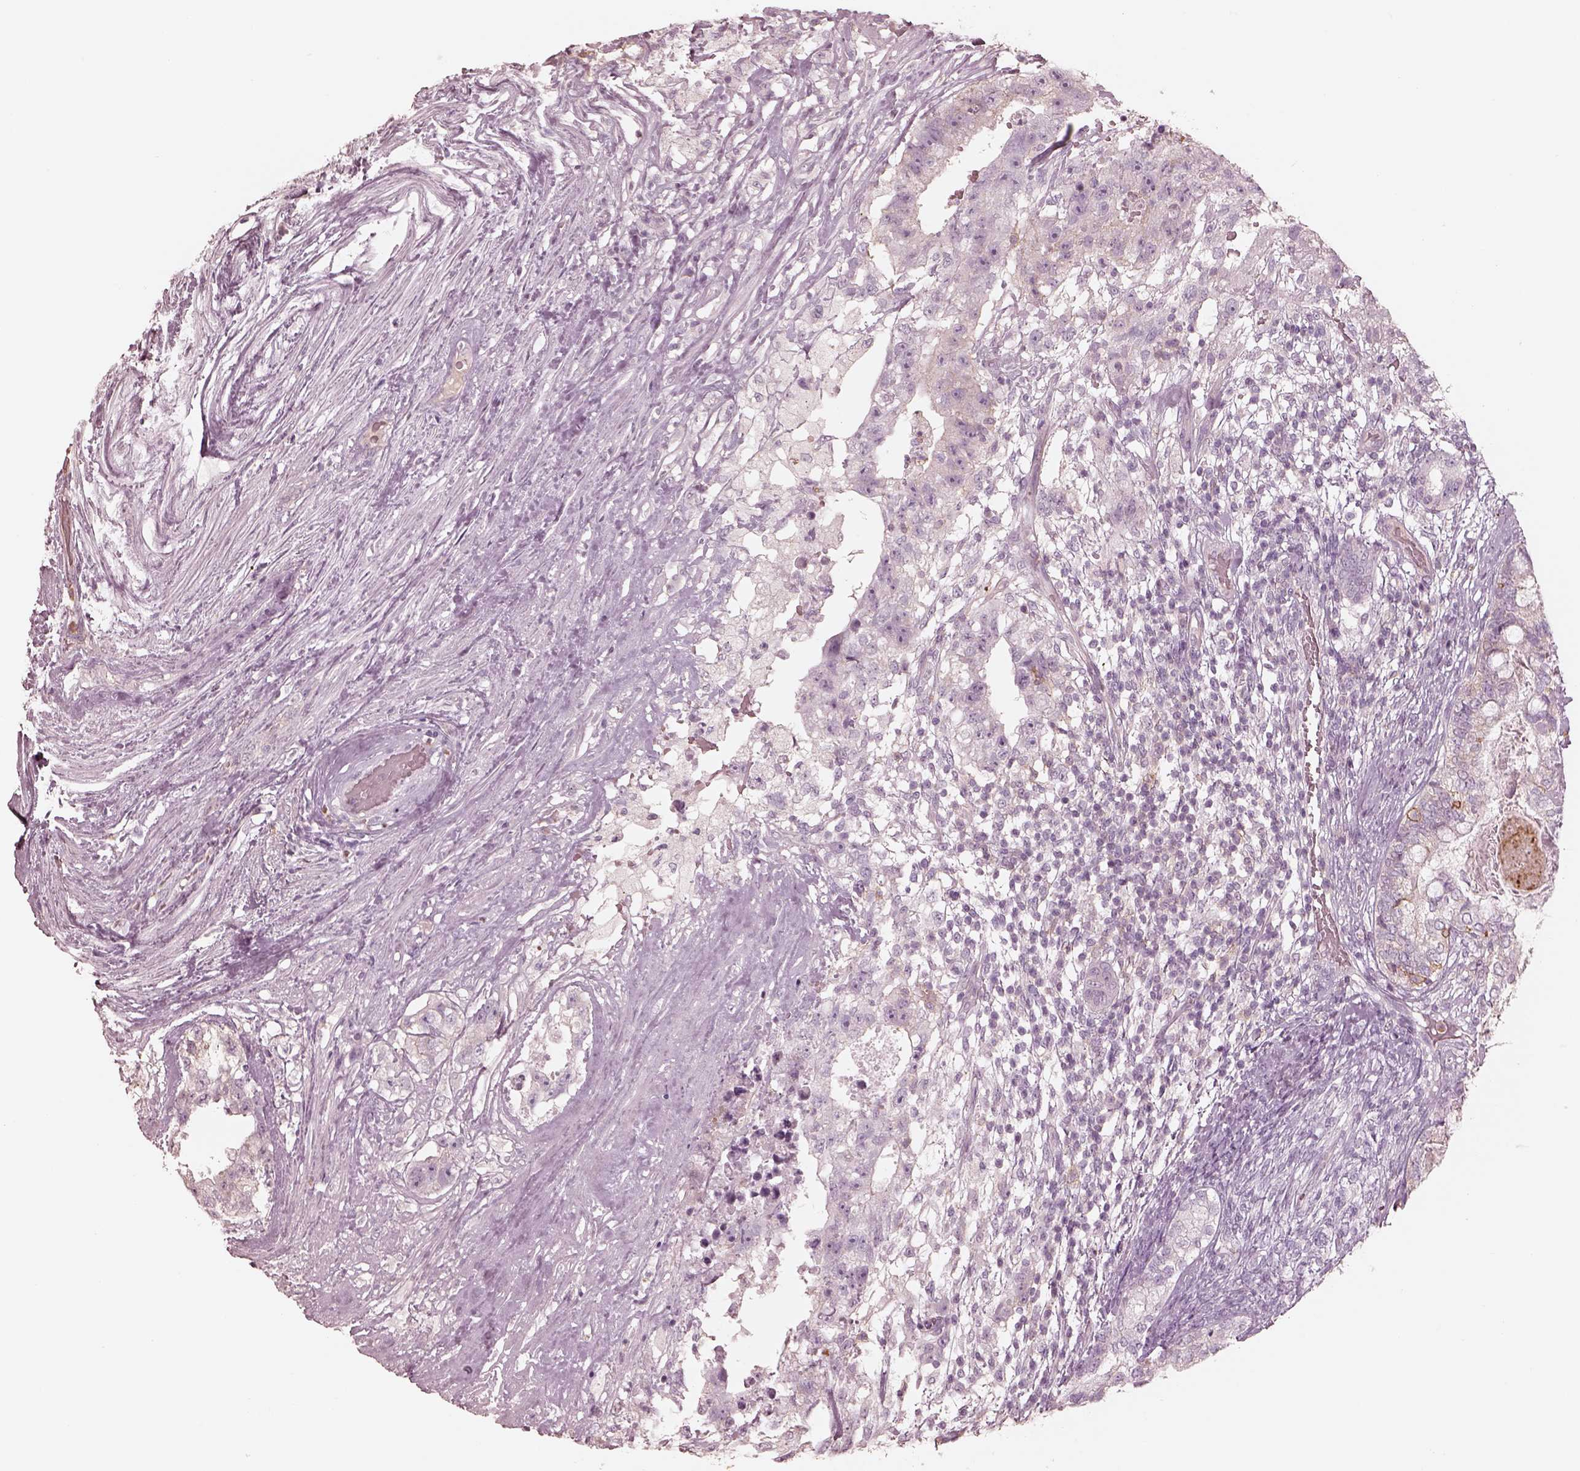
{"staining": {"intensity": "strong", "quantity": "25%-75%", "location": "cytoplasmic/membranous"}, "tissue": "testis cancer", "cell_type": "Tumor cells", "image_type": "cancer", "snomed": [{"axis": "morphology", "description": "Seminoma, NOS"}, {"axis": "morphology", "description": "Carcinoma, Embryonal, NOS"}, {"axis": "topography", "description": "Testis"}], "caption": "Immunohistochemical staining of human testis cancer (embryonal carcinoma) shows strong cytoplasmic/membranous protein positivity in approximately 25%-75% of tumor cells.", "gene": "GPRIN1", "patient": {"sex": "male", "age": 41}}